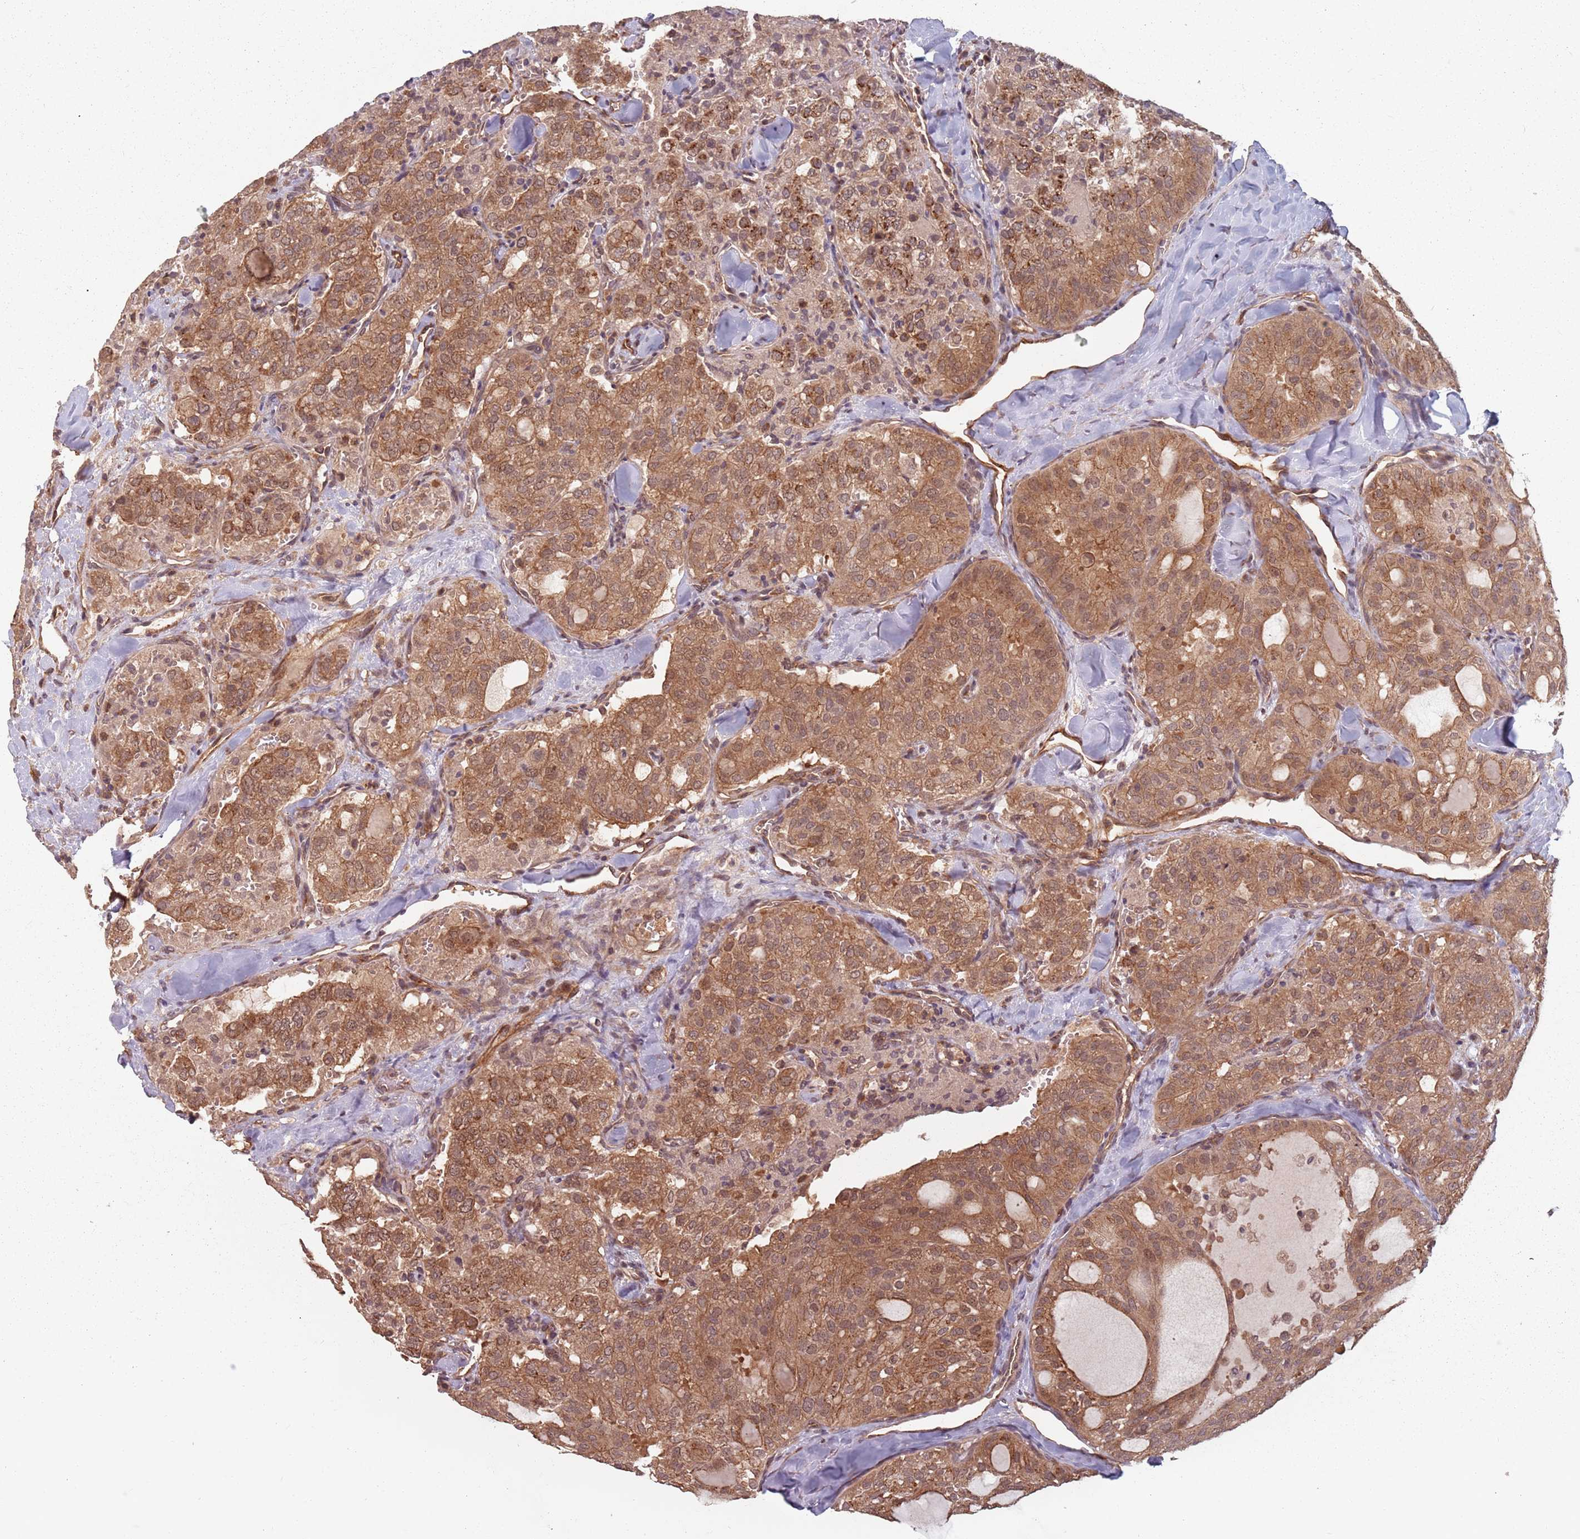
{"staining": {"intensity": "moderate", "quantity": ">75%", "location": "cytoplasmic/membranous"}, "tissue": "thyroid cancer", "cell_type": "Tumor cells", "image_type": "cancer", "snomed": [{"axis": "morphology", "description": "Follicular adenoma carcinoma, NOS"}, {"axis": "topography", "description": "Thyroid gland"}], "caption": "Immunohistochemistry histopathology image of follicular adenoma carcinoma (thyroid) stained for a protein (brown), which reveals medium levels of moderate cytoplasmic/membranous positivity in approximately >75% of tumor cells.", "gene": "C3orf14", "patient": {"sex": "male", "age": 75}}